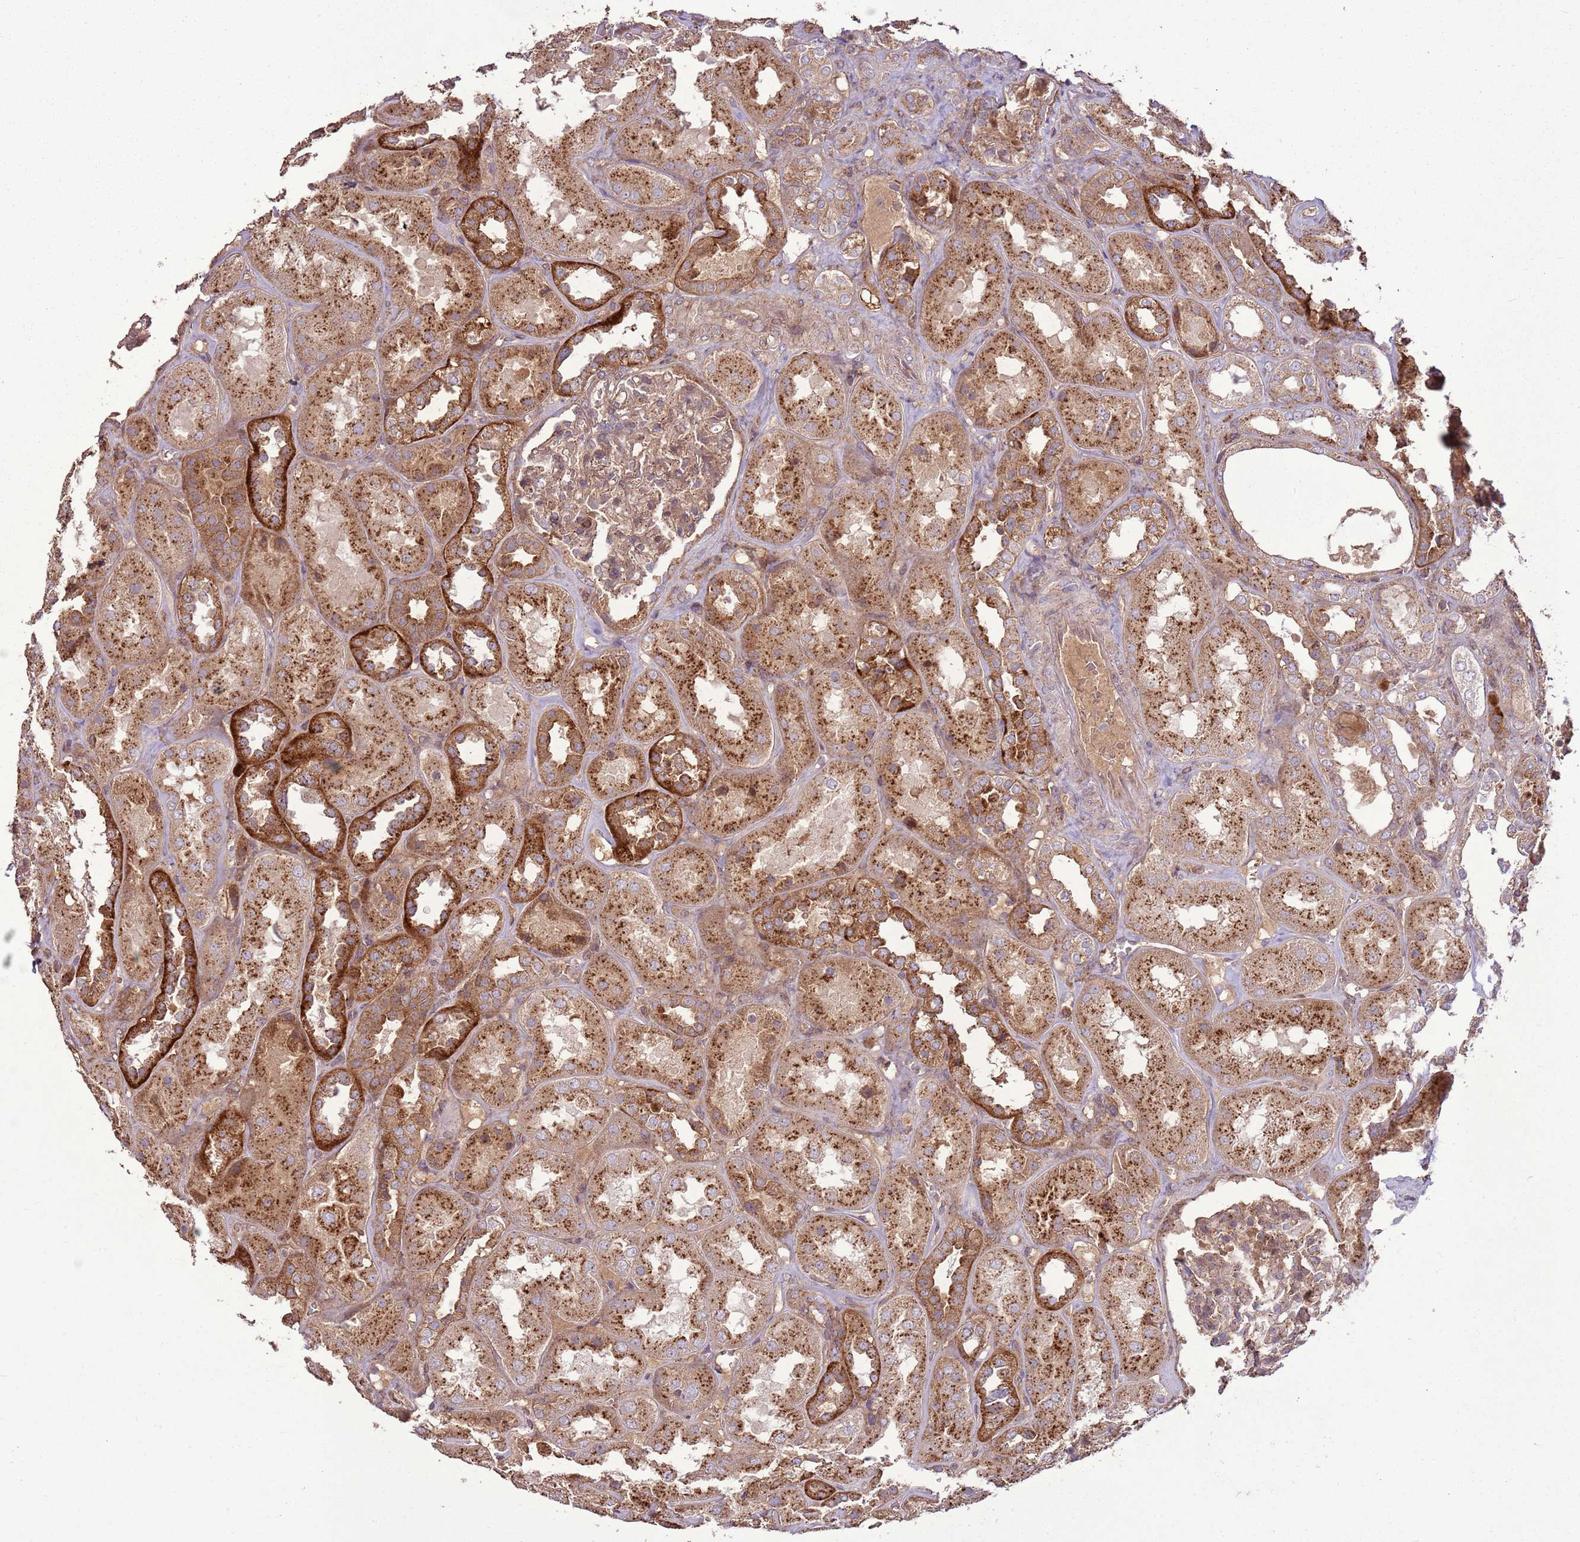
{"staining": {"intensity": "moderate", "quantity": ">75%", "location": "cytoplasmic/membranous"}, "tissue": "kidney", "cell_type": "Cells in glomeruli", "image_type": "normal", "snomed": [{"axis": "morphology", "description": "Normal tissue, NOS"}, {"axis": "topography", "description": "Kidney"}], "caption": "DAB immunohistochemical staining of normal kidney exhibits moderate cytoplasmic/membranous protein positivity in approximately >75% of cells in glomeruli. Immunohistochemistry stains the protein in brown and the nuclei are stained blue.", "gene": "ANKRD24", "patient": {"sex": "male", "age": 70}}